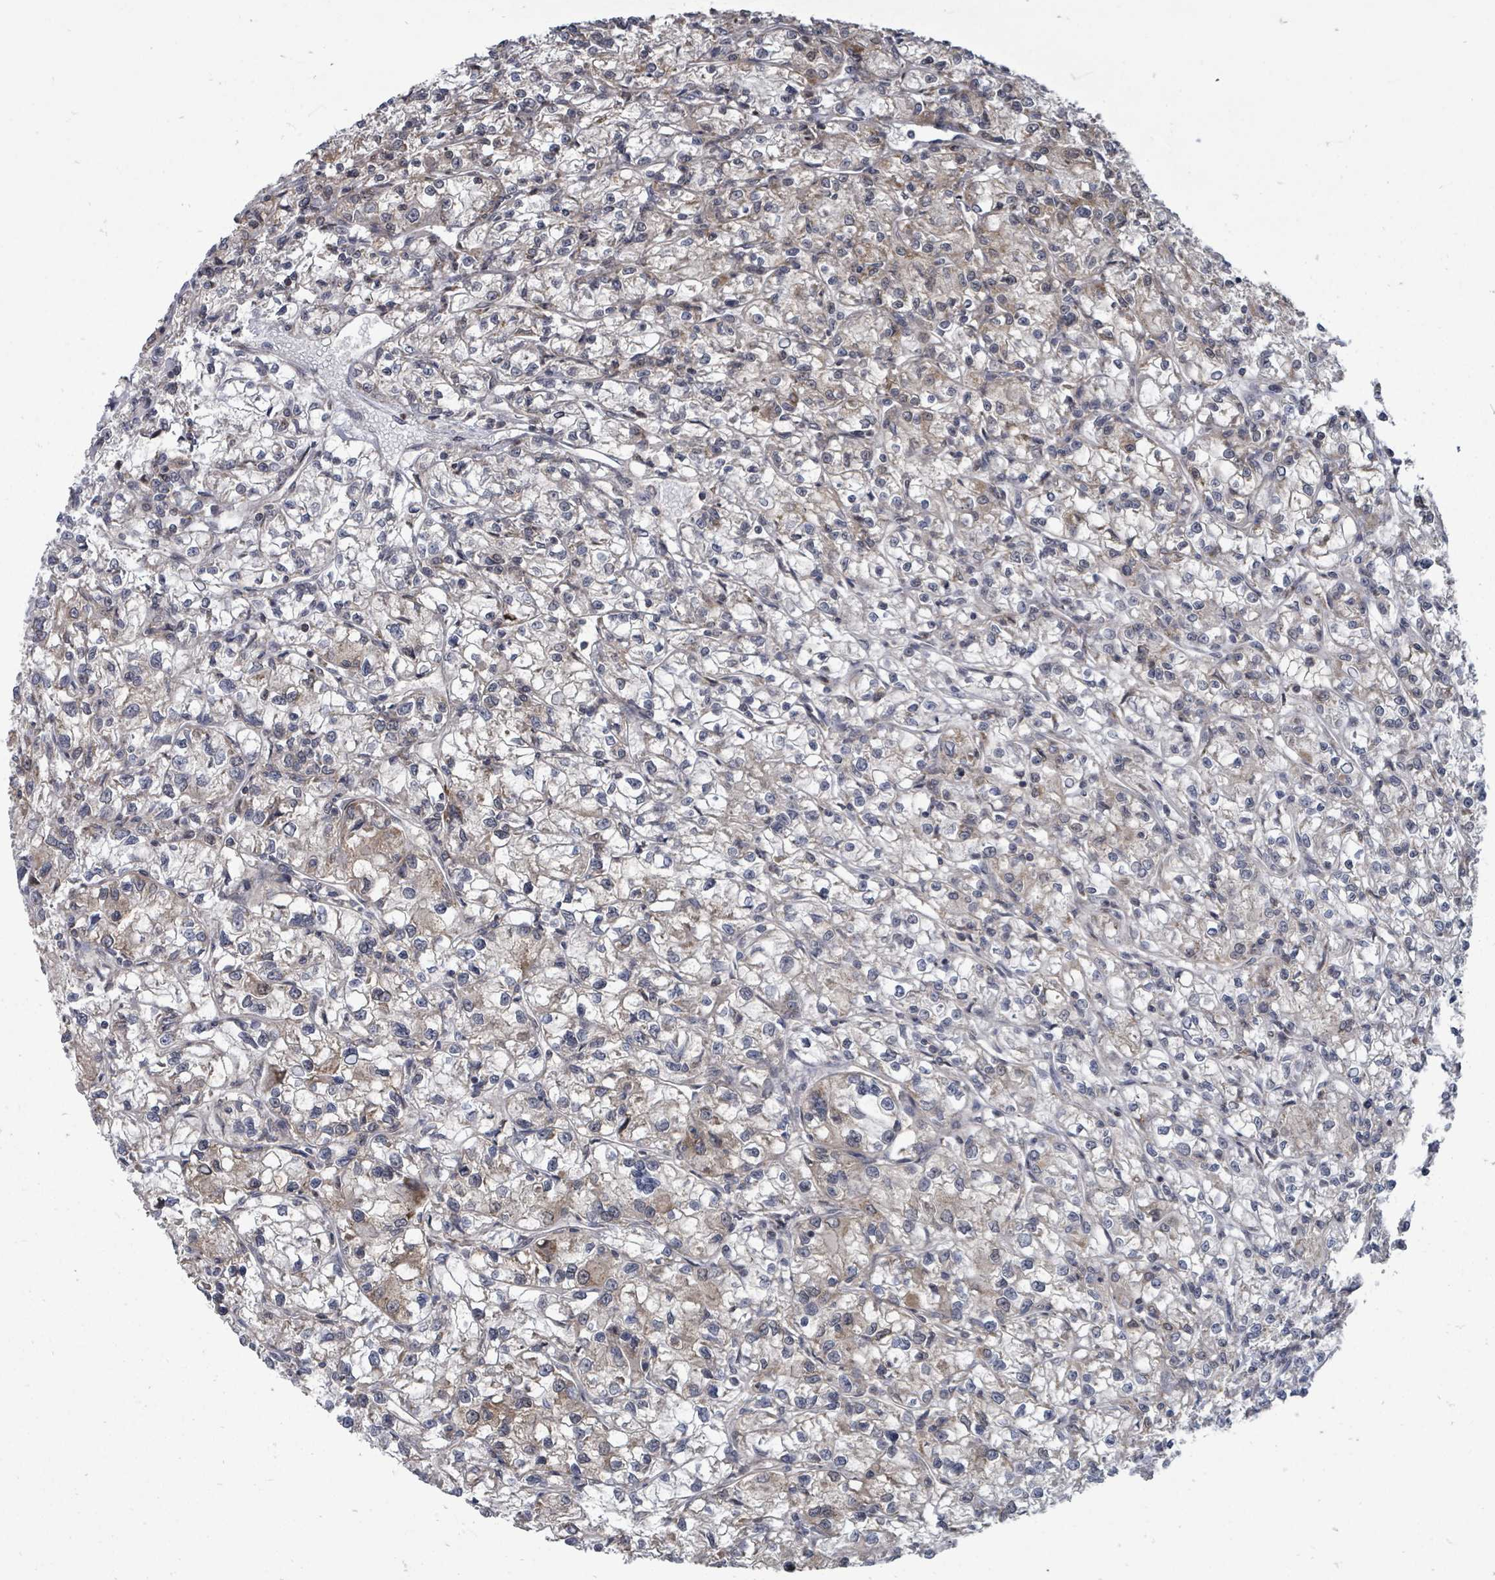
{"staining": {"intensity": "weak", "quantity": "<25%", "location": "cytoplasmic/membranous"}, "tissue": "renal cancer", "cell_type": "Tumor cells", "image_type": "cancer", "snomed": [{"axis": "morphology", "description": "Adenocarcinoma, NOS"}, {"axis": "topography", "description": "Kidney"}], "caption": "DAB immunohistochemical staining of human adenocarcinoma (renal) displays no significant positivity in tumor cells.", "gene": "MAGOHB", "patient": {"sex": "female", "age": 59}}